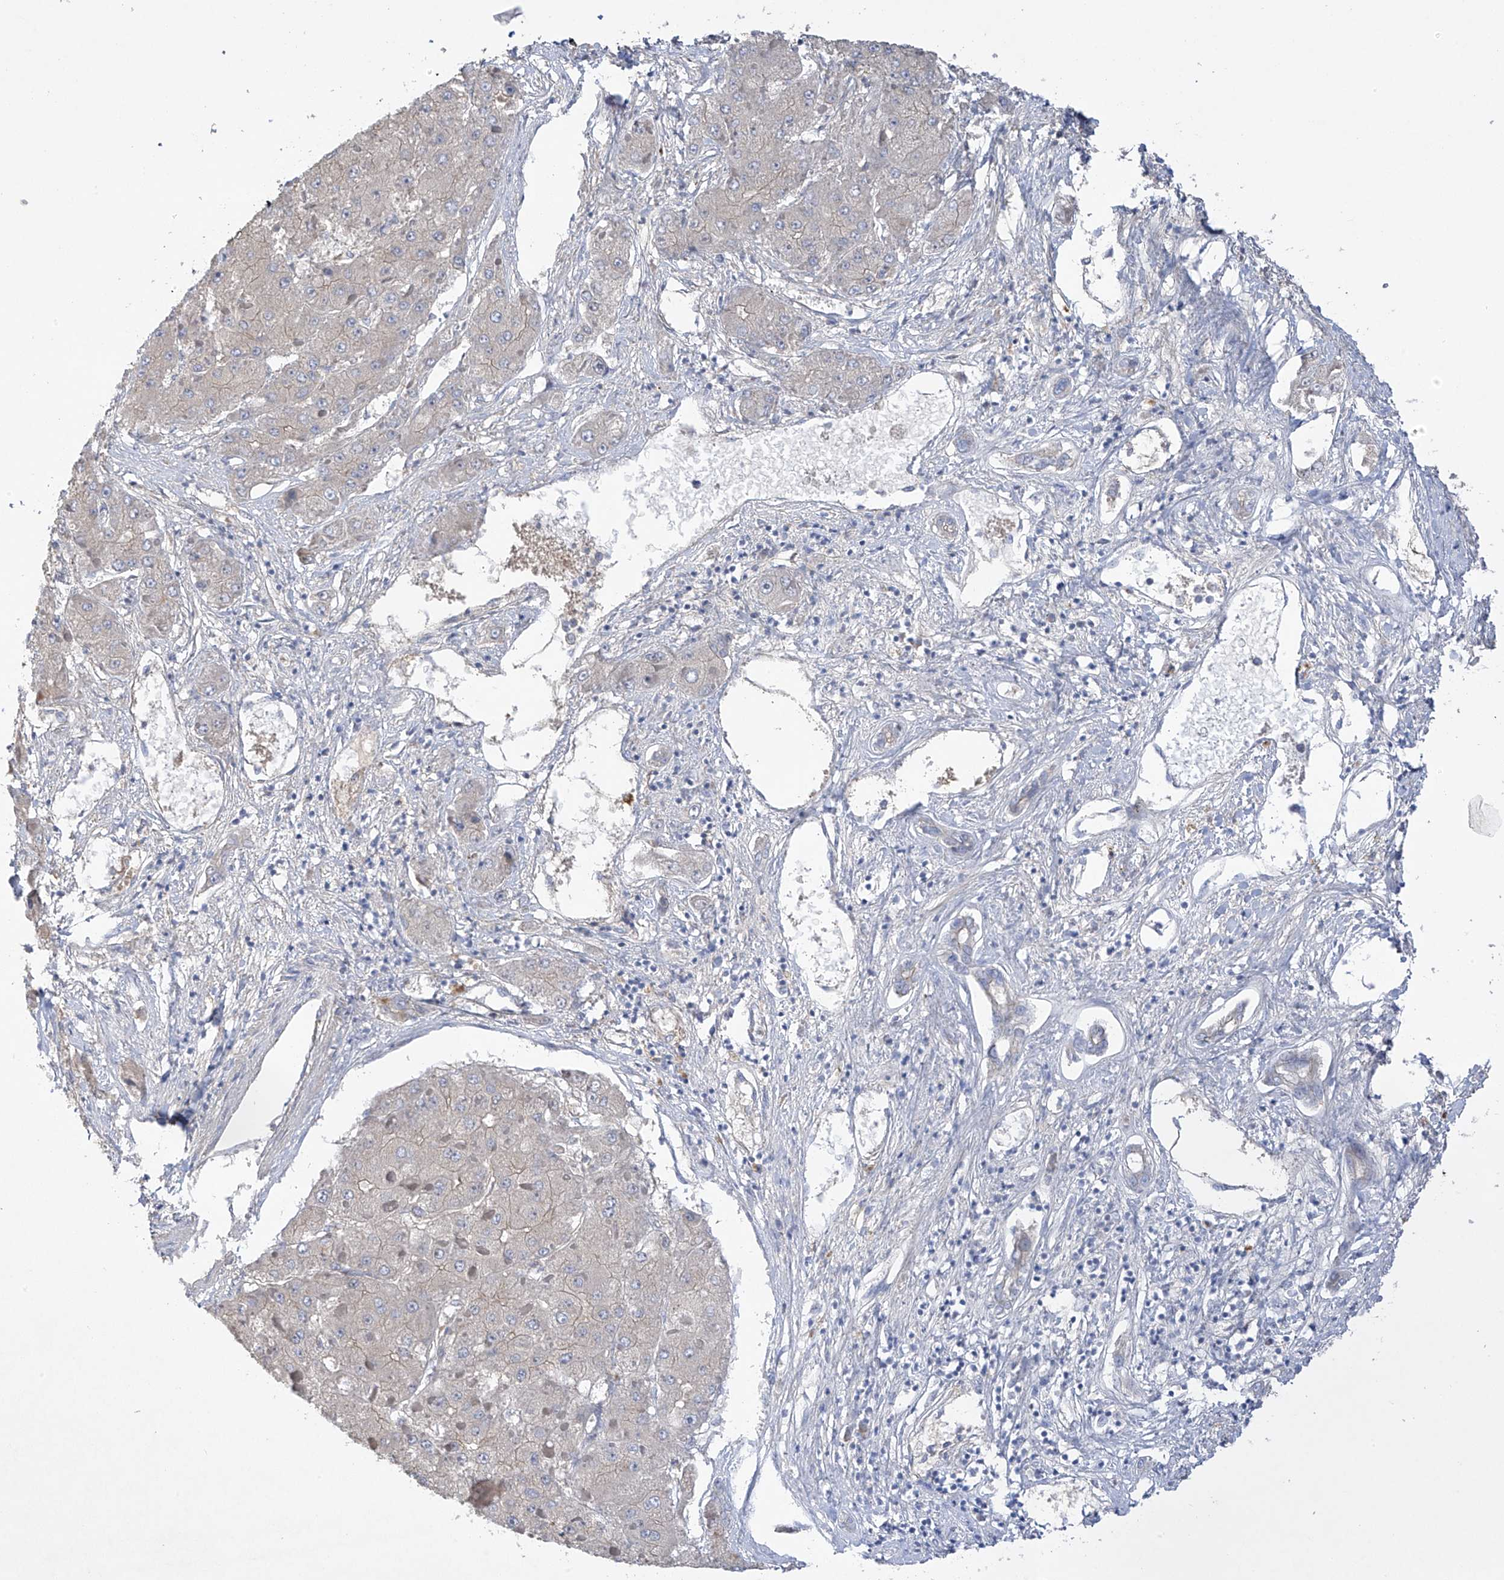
{"staining": {"intensity": "negative", "quantity": "none", "location": "none"}, "tissue": "liver cancer", "cell_type": "Tumor cells", "image_type": "cancer", "snomed": [{"axis": "morphology", "description": "Carcinoma, Hepatocellular, NOS"}, {"axis": "topography", "description": "Liver"}], "caption": "IHC micrograph of neoplastic tissue: human liver cancer (hepatocellular carcinoma) stained with DAB (3,3'-diaminobenzidine) demonstrates no significant protein expression in tumor cells.", "gene": "PRSS12", "patient": {"sex": "female", "age": 73}}